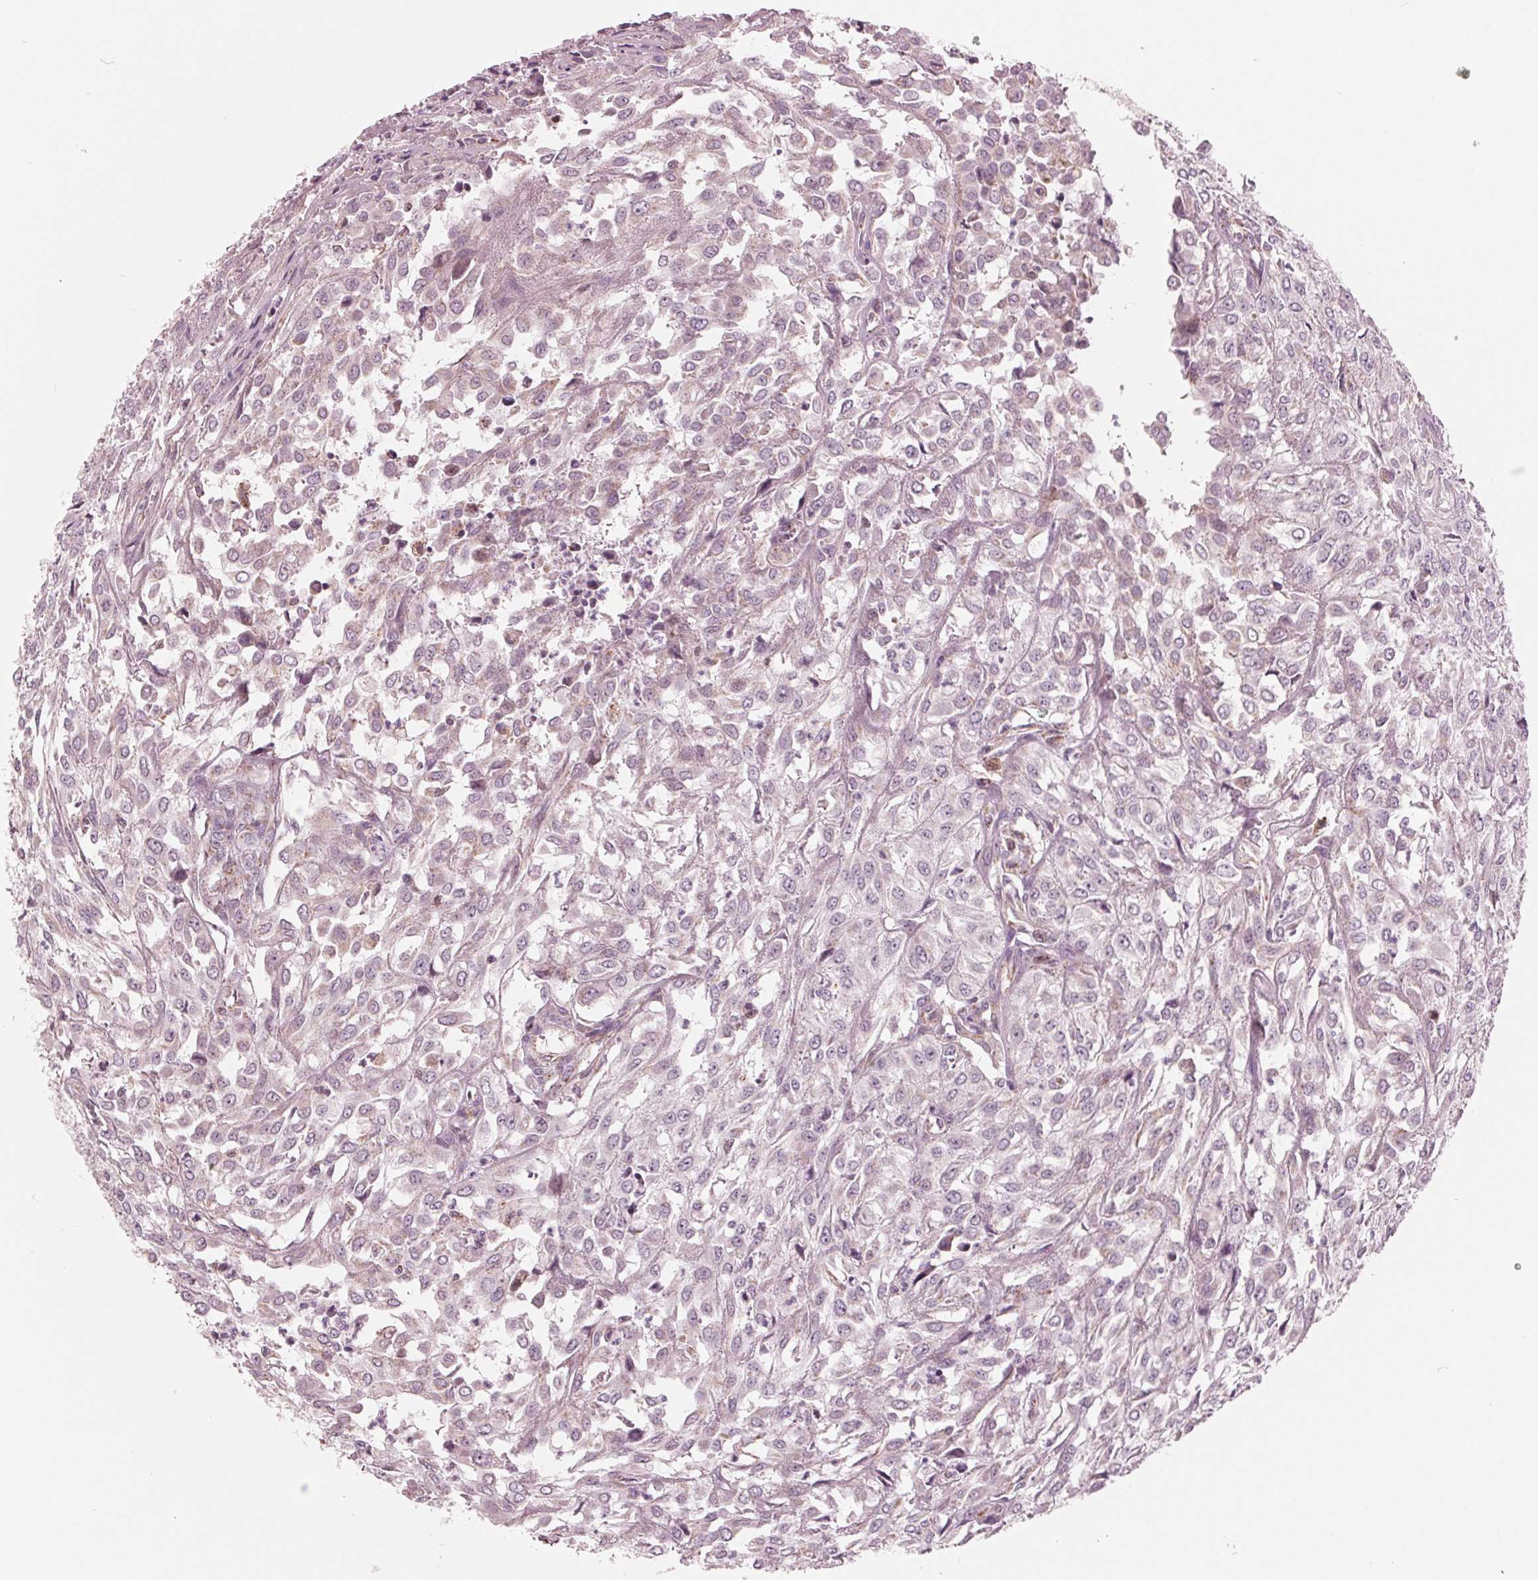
{"staining": {"intensity": "negative", "quantity": "none", "location": "none"}, "tissue": "urothelial cancer", "cell_type": "Tumor cells", "image_type": "cancer", "snomed": [{"axis": "morphology", "description": "Urothelial carcinoma, High grade"}, {"axis": "topography", "description": "Urinary bladder"}], "caption": "High power microscopy histopathology image of an immunohistochemistry (IHC) histopathology image of urothelial cancer, revealing no significant positivity in tumor cells.", "gene": "DCAF4L2", "patient": {"sex": "male", "age": 67}}